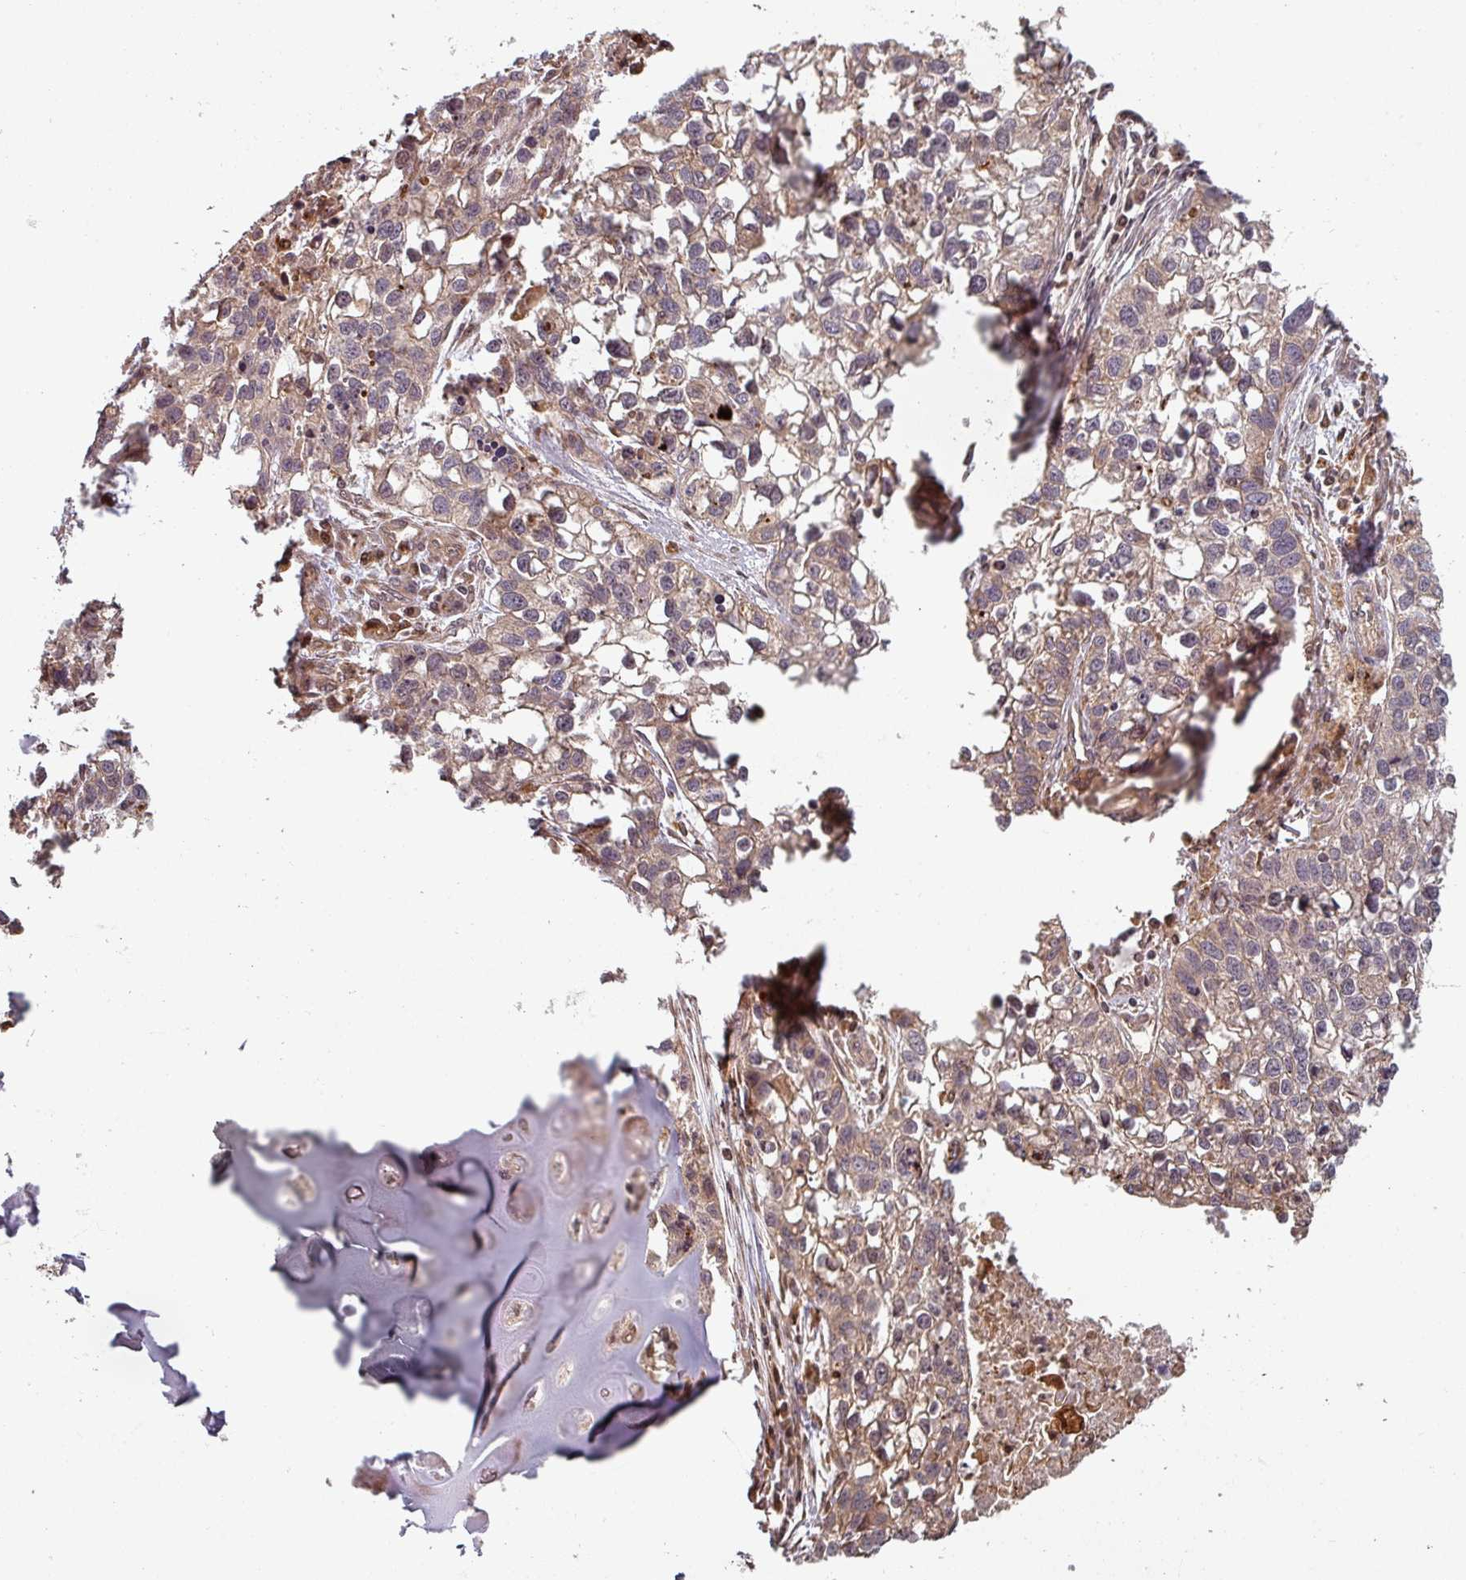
{"staining": {"intensity": "weak", "quantity": "25%-75%", "location": "cytoplasmic/membranous"}, "tissue": "lung cancer", "cell_type": "Tumor cells", "image_type": "cancer", "snomed": [{"axis": "morphology", "description": "Squamous cell carcinoma, NOS"}, {"axis": "topography", "description": "Lung"}], "caption": "The immunohistochemical stain highlights weak cytoplasmic/membranous positivity in tumor cells of squamous cell carcinoma (lung) tissue. (DAB IHC with brightfield microscopy, high magnification).", "gene": "EID1", "patient": {"sex": "male", "age": 74}}